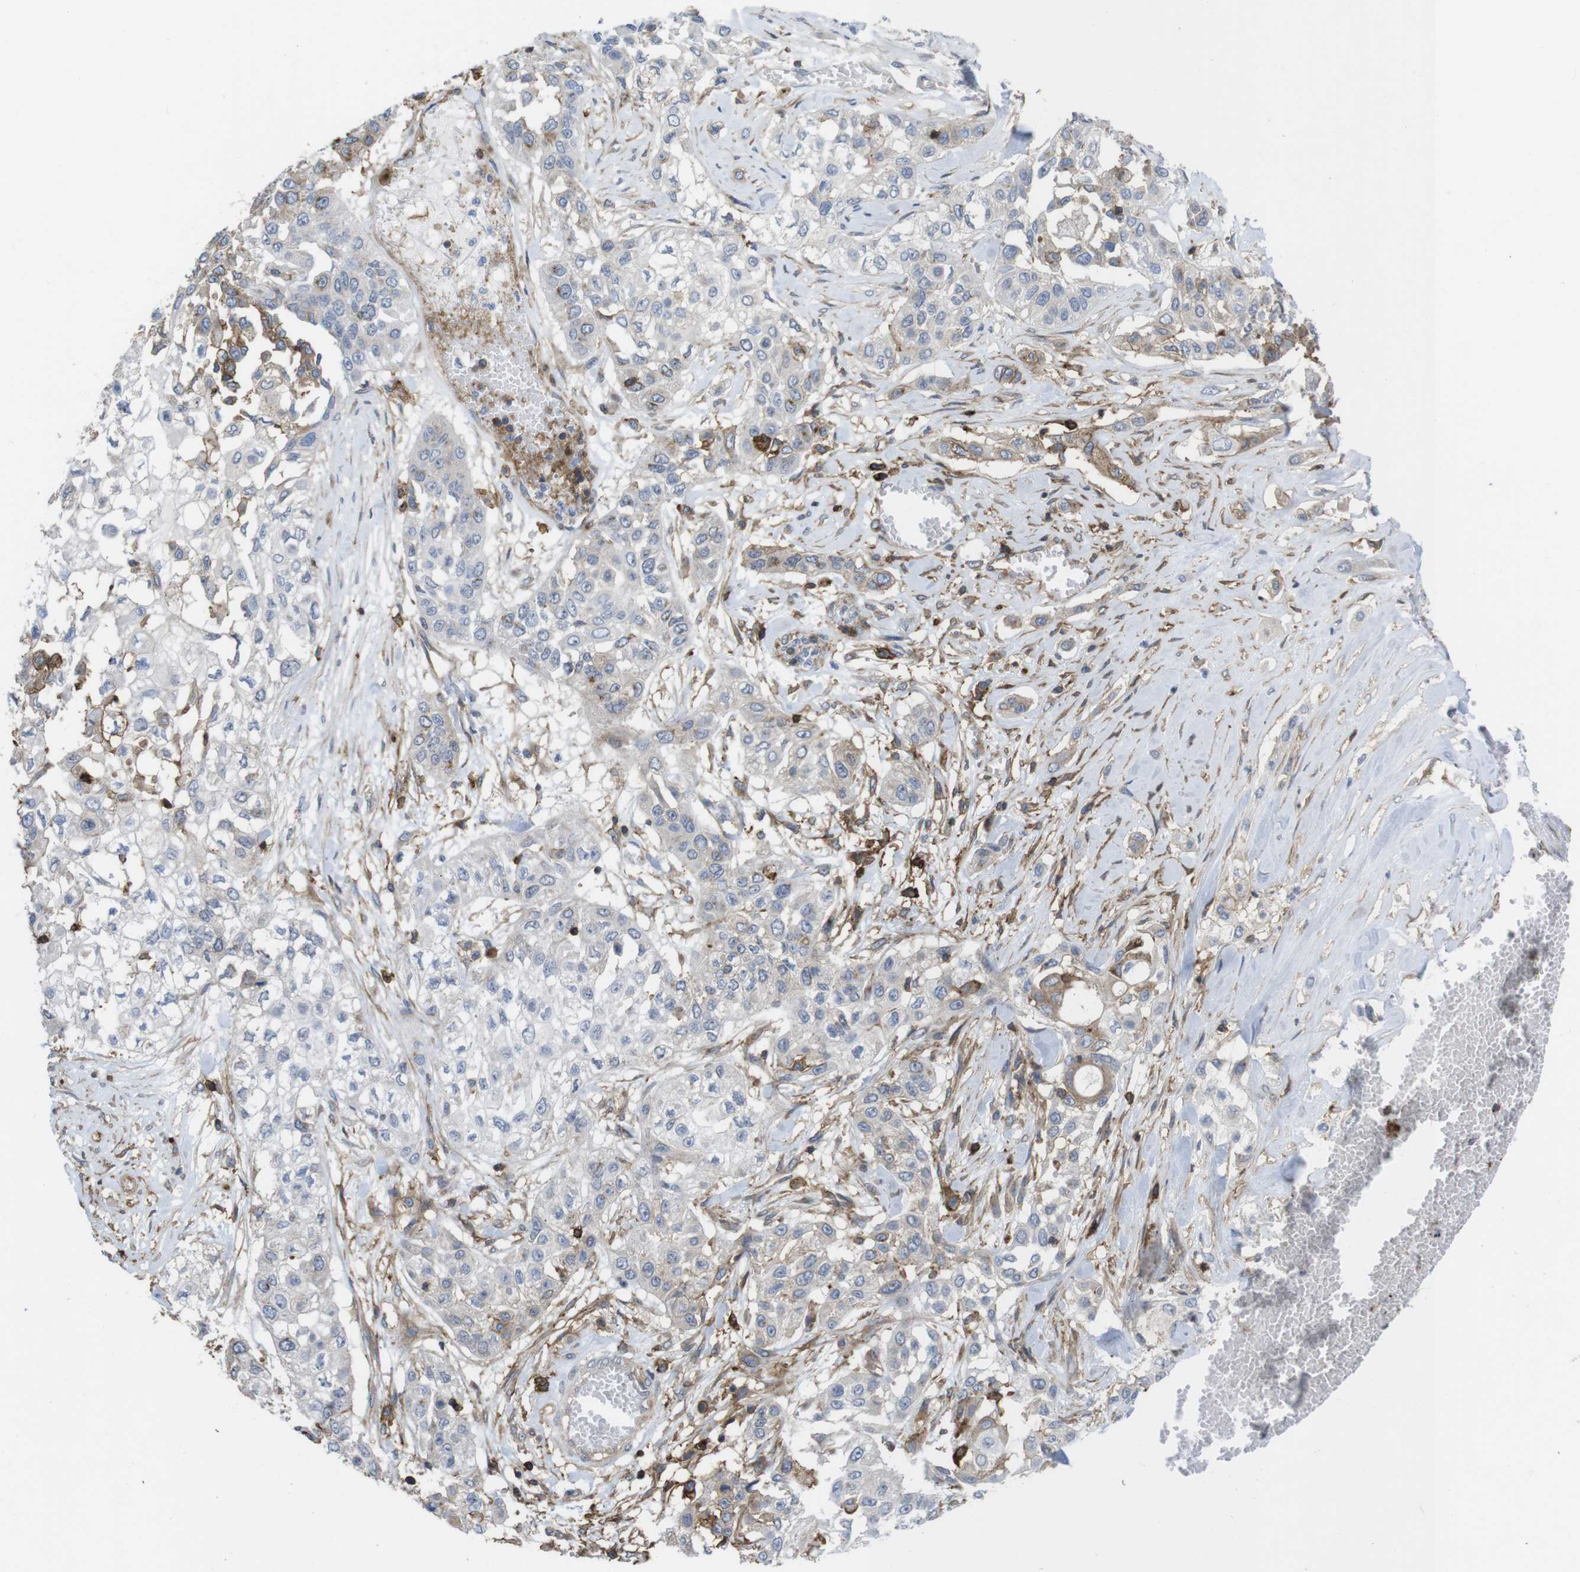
{"staining": {"intensity": "weak", "quantity": "<25%", "location": "cytoplasmic/membranous"}, "tissue": "lung cancer", "cell_type": "Tumor cells", "image_type": "cancer", "snomed": [{"axis": "morphology", "description": "Squamous cell carcinoma, NOS"}, {"axis": "topography", "description": "Lung"}], "caption": "The immunohistochemistry micrograph has no significant positivity in tumor cells of lung squamous cell carcinoma tissue.", "gene": "CCR6", "patient": {"sex": "male", "age": 71}}